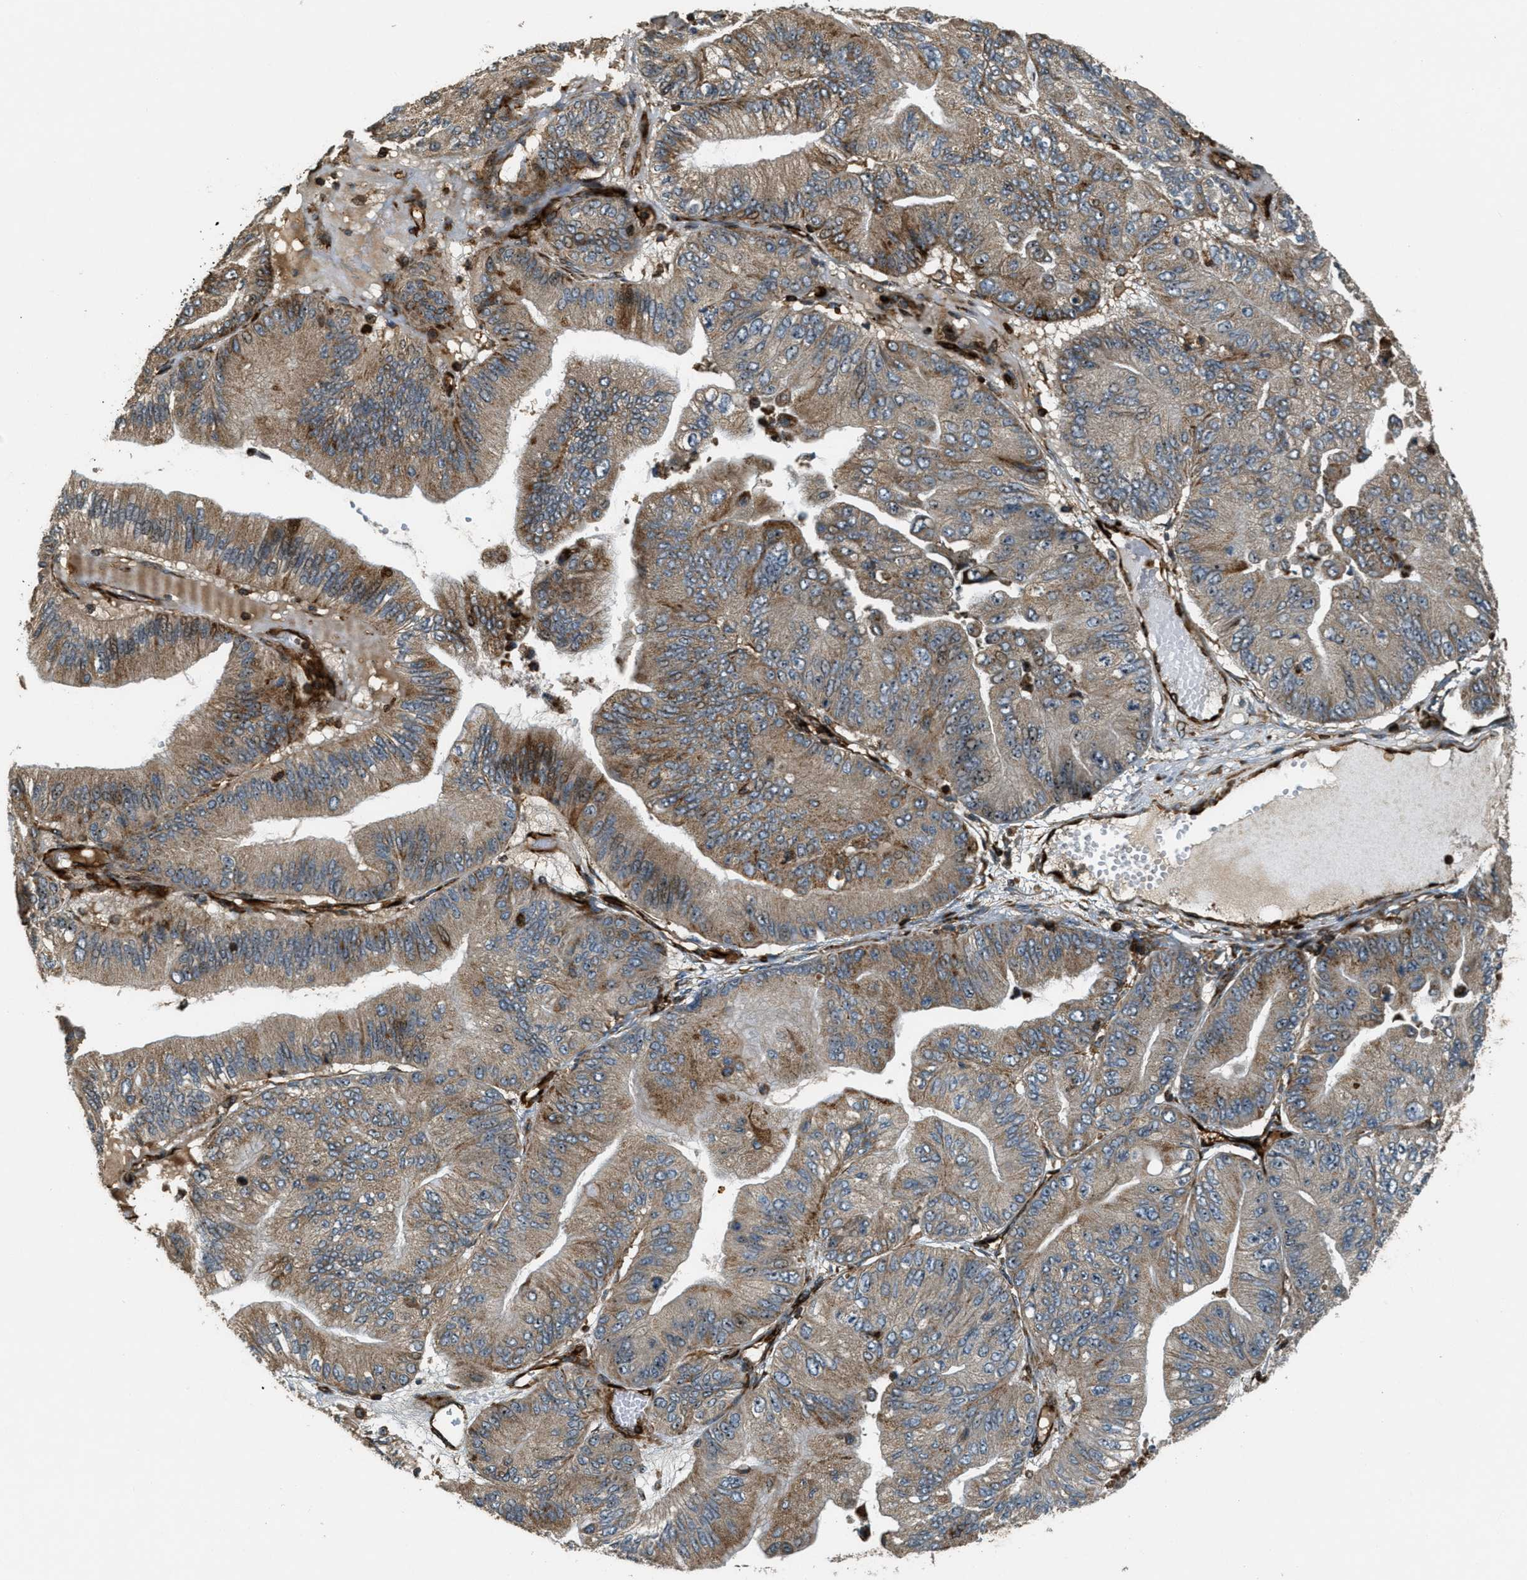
{"staining": {"intensity": "moderate", "quantity": ">75%", "location": "cytoplasmic/membranous,nuclear"}, "tissue": "ovarian cancer", "cell_type": "Tumor cells", "image_type": "cancer", "snomed": [{"axis": "morphology", "description": "Cystadenocarcinoma, mucinous, NOS"}, {"axis": "topography", "description": "Ovary"}], "caption": "About >75% of tumor cells in human ovarian mucinous cystadenocarcinoma display moderate cytoplasmic/membranous and nuclear protein staining as visualized by brown immunohistochemical staining.", "gene": "LRP12", "patient": {"sex": "female", "age": 61}}